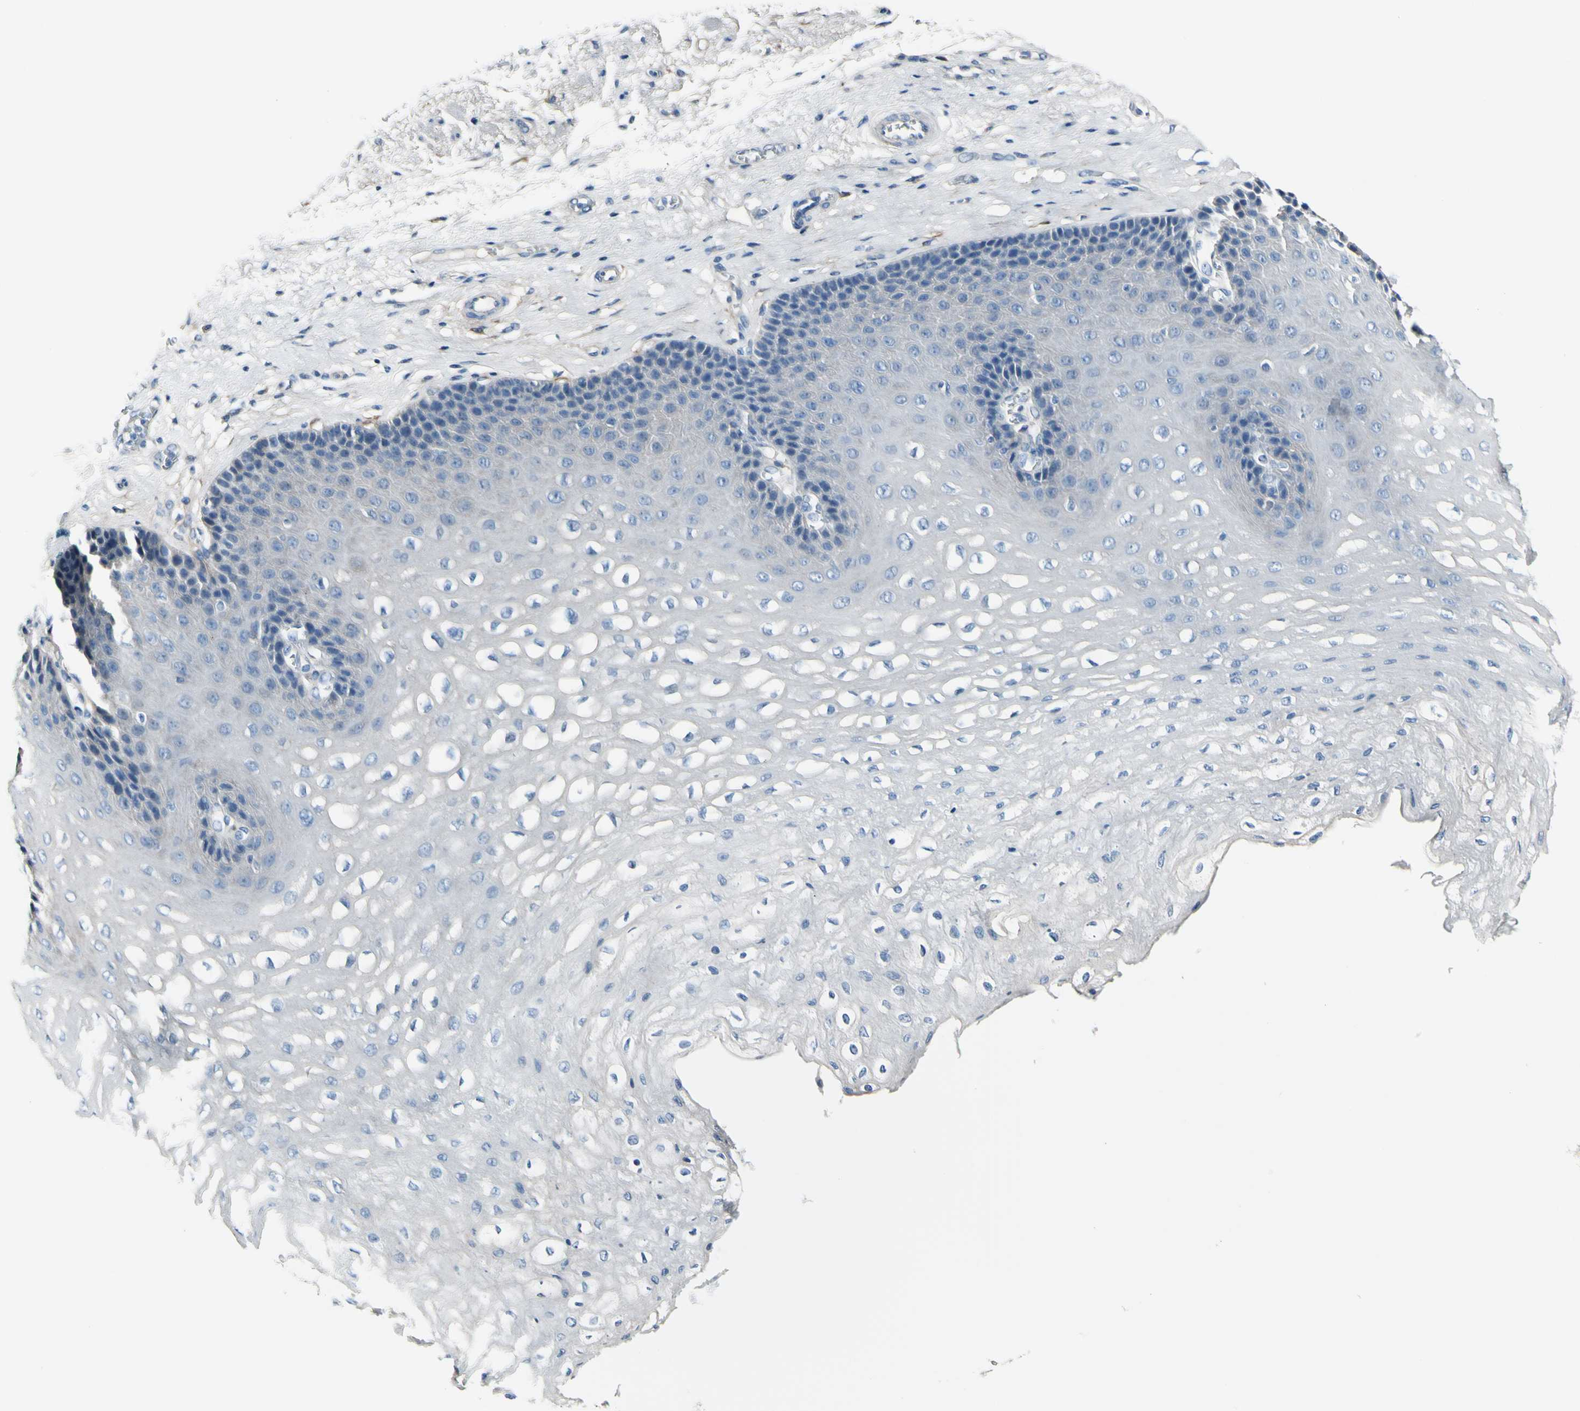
{"staining": {"intensity": "negative", "quantity": "none", "location": "none"}, "tissue": "esophagus", "cell_type": "Squamous epithelial cells", "image_type": "normal", "snomed": [{"axis": "morphology", "description": "Normal tissue, NOS"}, {"axis": "topography", "description": "Esophagus"}], "caption": "Immunohistochemical staining of normal human esophagus reveals no significant positivity in squamous epithelial cells. (Stains: DAB (3,3'-diaminobenzidine) immunohistochemistry with hematoxylin counter stain, Microscopy: brightfield microscopy at high magnification).", "gene": "COL6A3", "patient": {"sex": "female", "age": 72}}